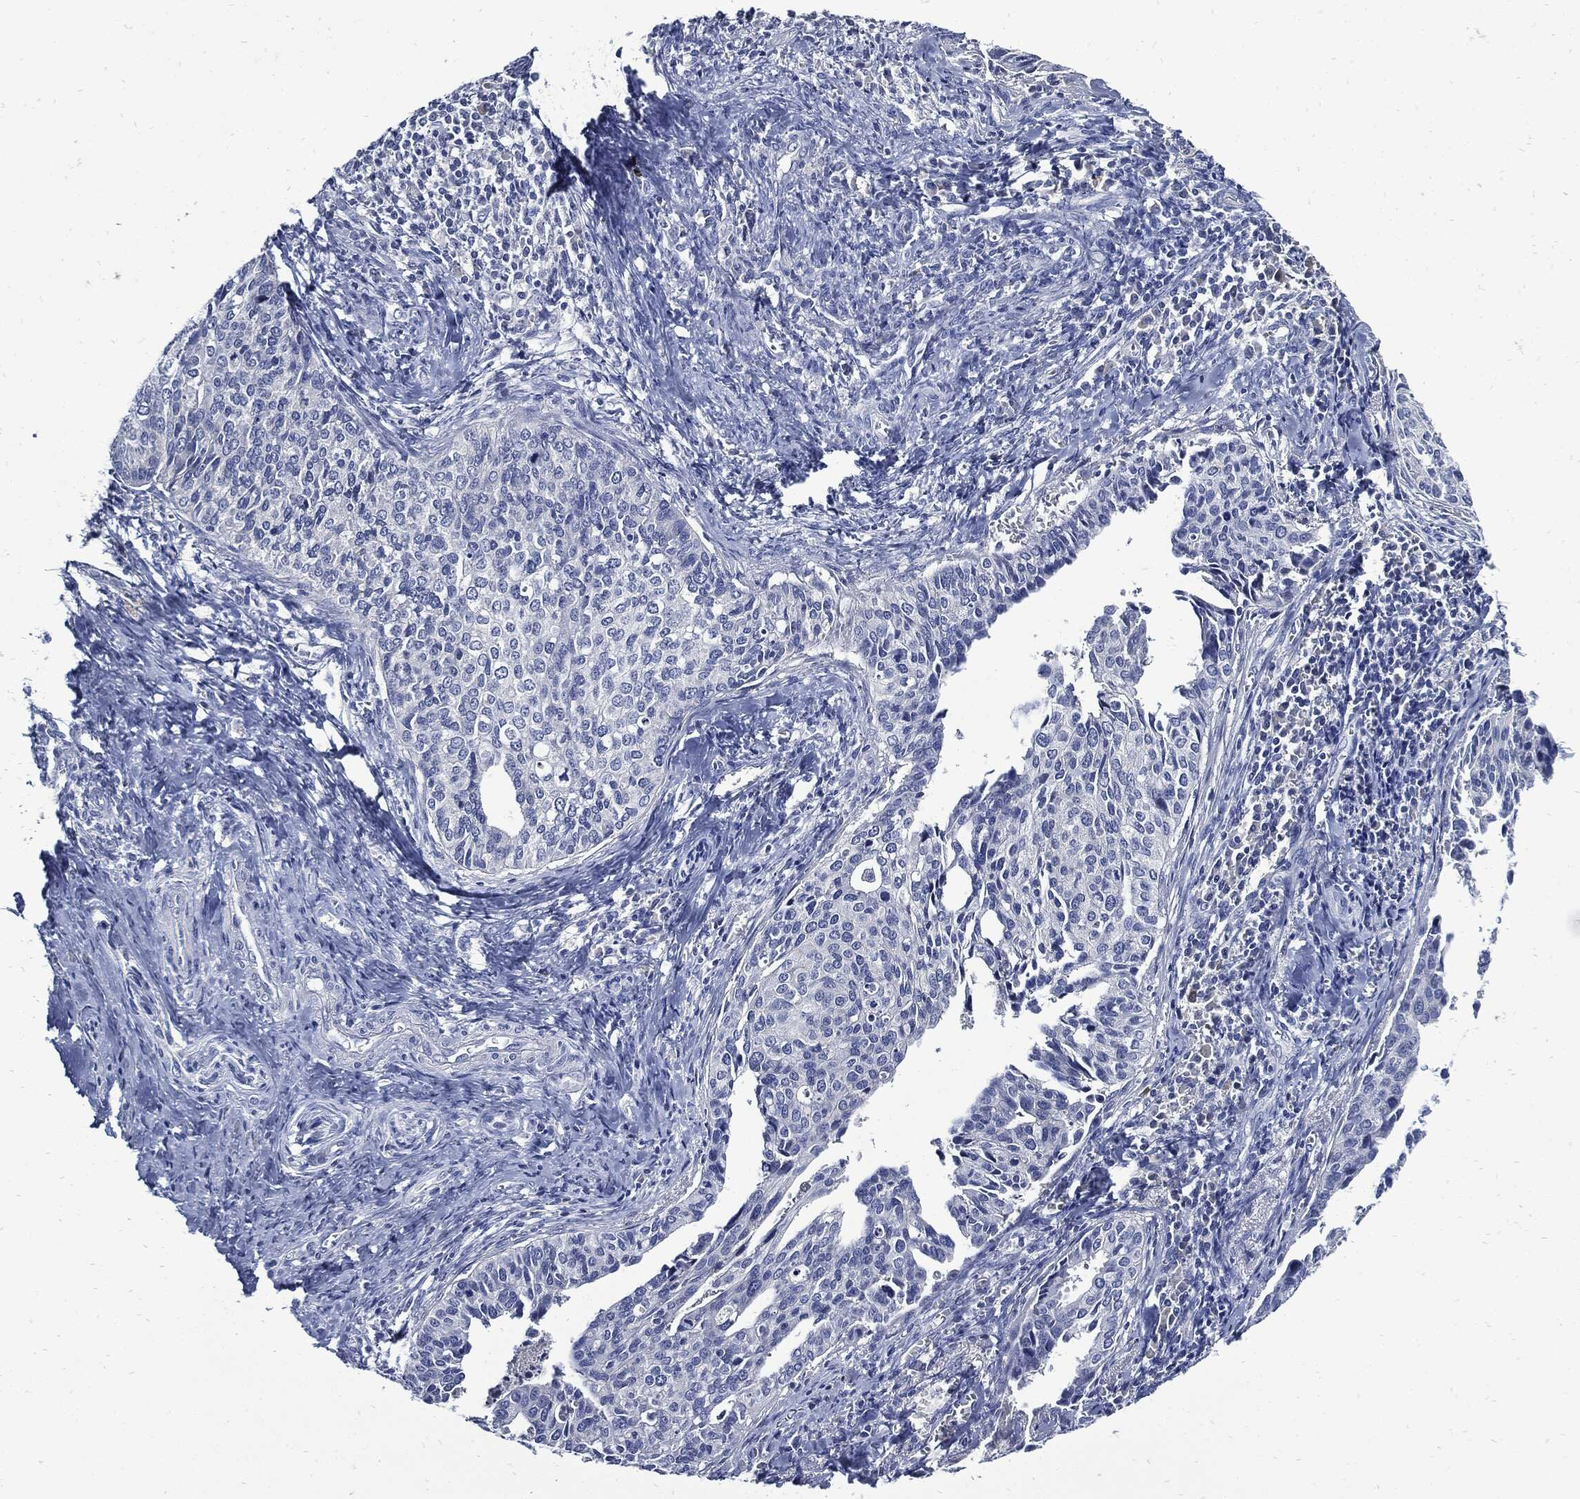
{"staining": {"intensity": "negative", "quantity": "none", "location": "none"}, "tissue": "cervical cancer", "cell_type": "Tumor cells", "image_type": "cancer", "snomed": [{"axis": "morphology", "description": "Squamous cell carcinoma, NOS"}, {"axis": "topography", "description": "Cervix"}], "caption": "This is an immunohistochemistry micrograph of cervical cancer (squamous cell carcinoma). There is no staining in tumor cells.", "gene": "CPE", "patient": {"sex": "female", "age": 29}}